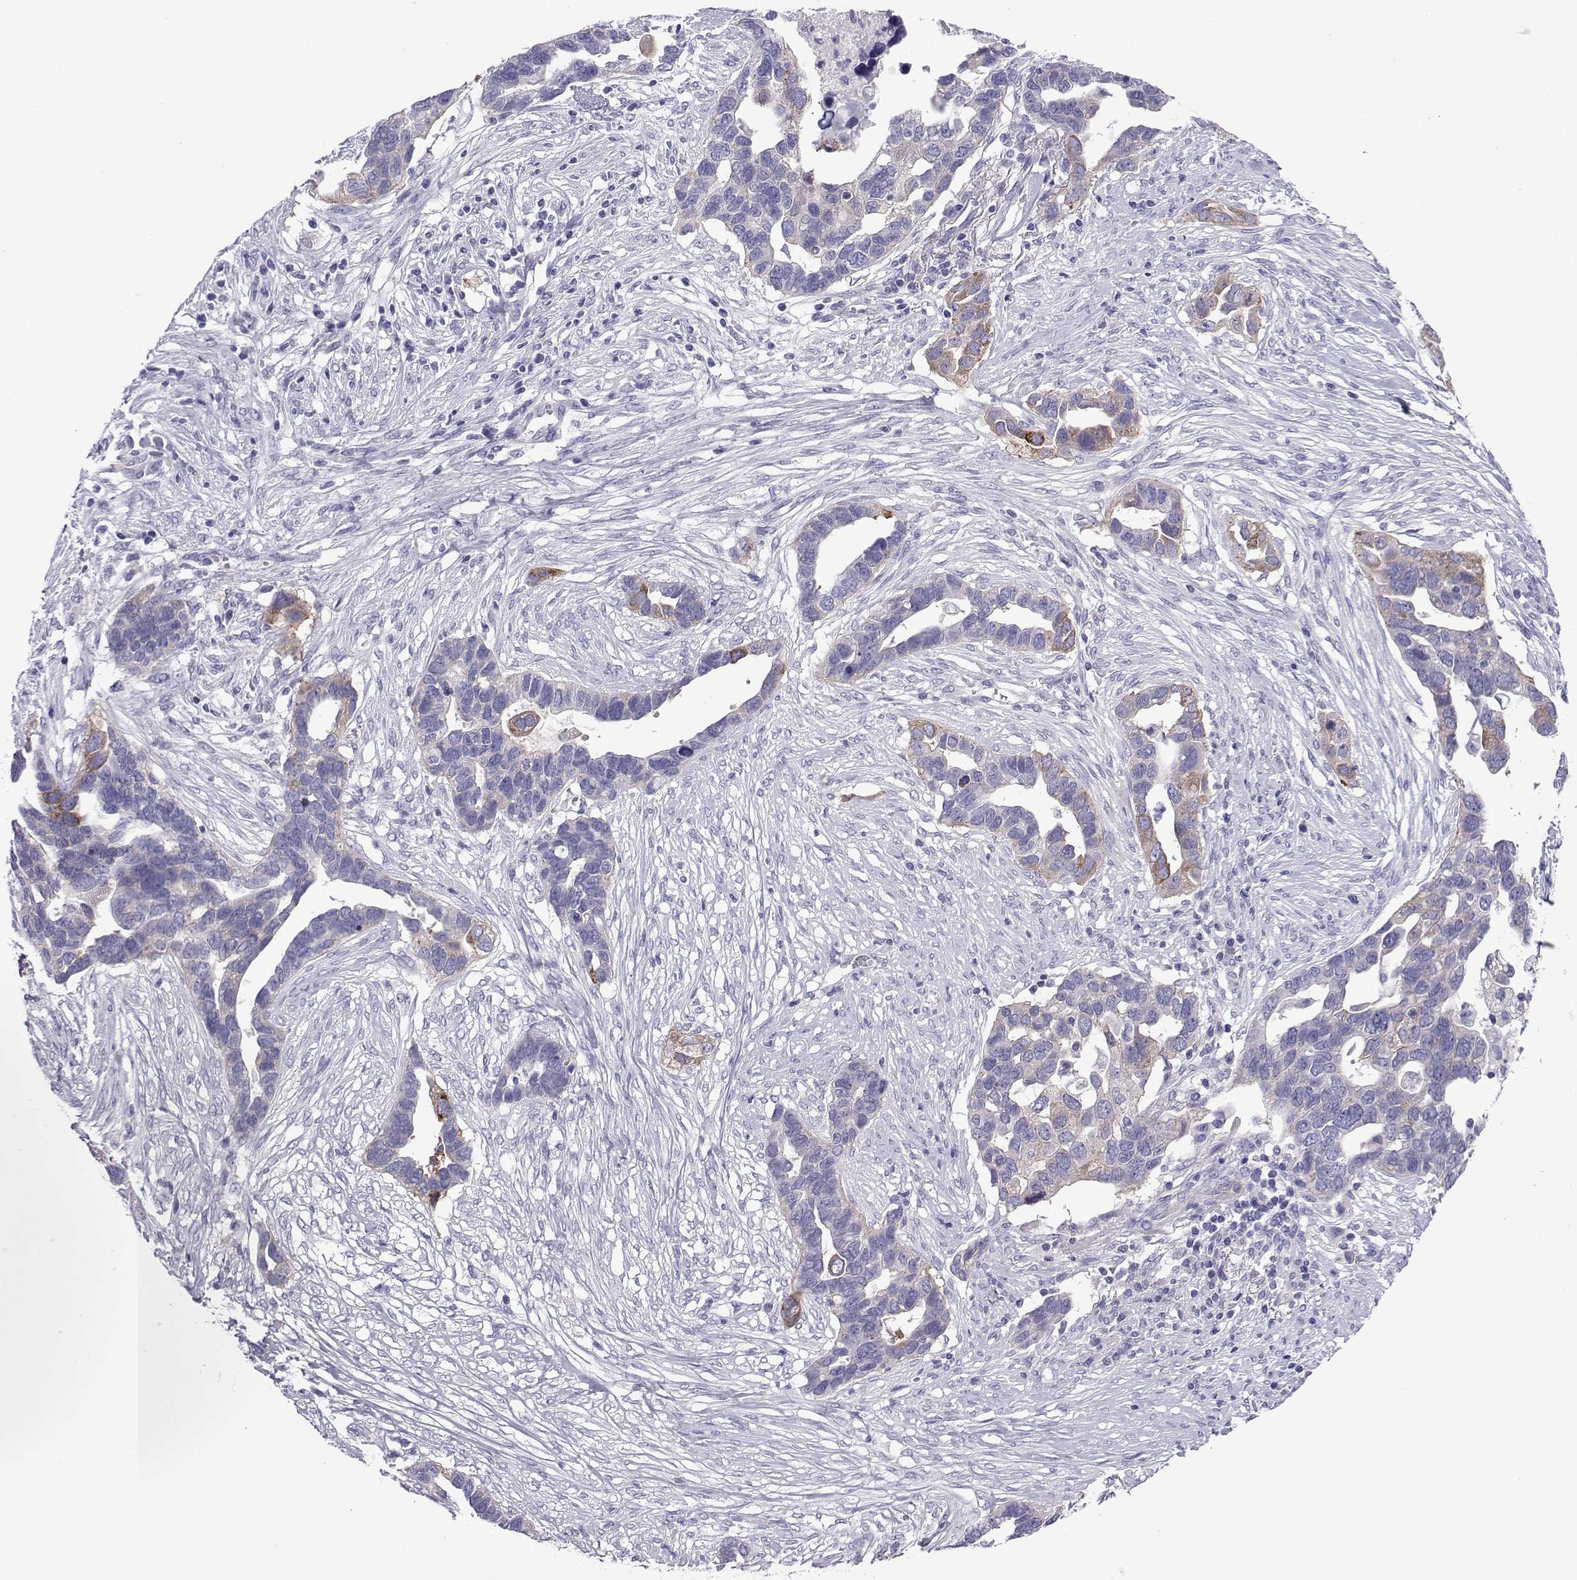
{"staining": {"intensity": "moderate", "quantity": "<25%", "location": "cytoplasmic/membranous"}, "tissue": "ovarian cancer", "cell_type": "Tumor cells", "image_type": "cancer", "snomed": [{"axis": "morphology", "description": "Cystadenocarcinoma, serous, NOS"}, {"axis": "topography", "description": "Ovary"}], "caption": "Tumor cells display low levels of moderate cytoplasmic/membranous staining in approximately <25% of cells in human ovarian cancer (serous cystadenocarcinoma).", "gene": "COL22A1", "patient": {"sex": "female", "age": 54}}